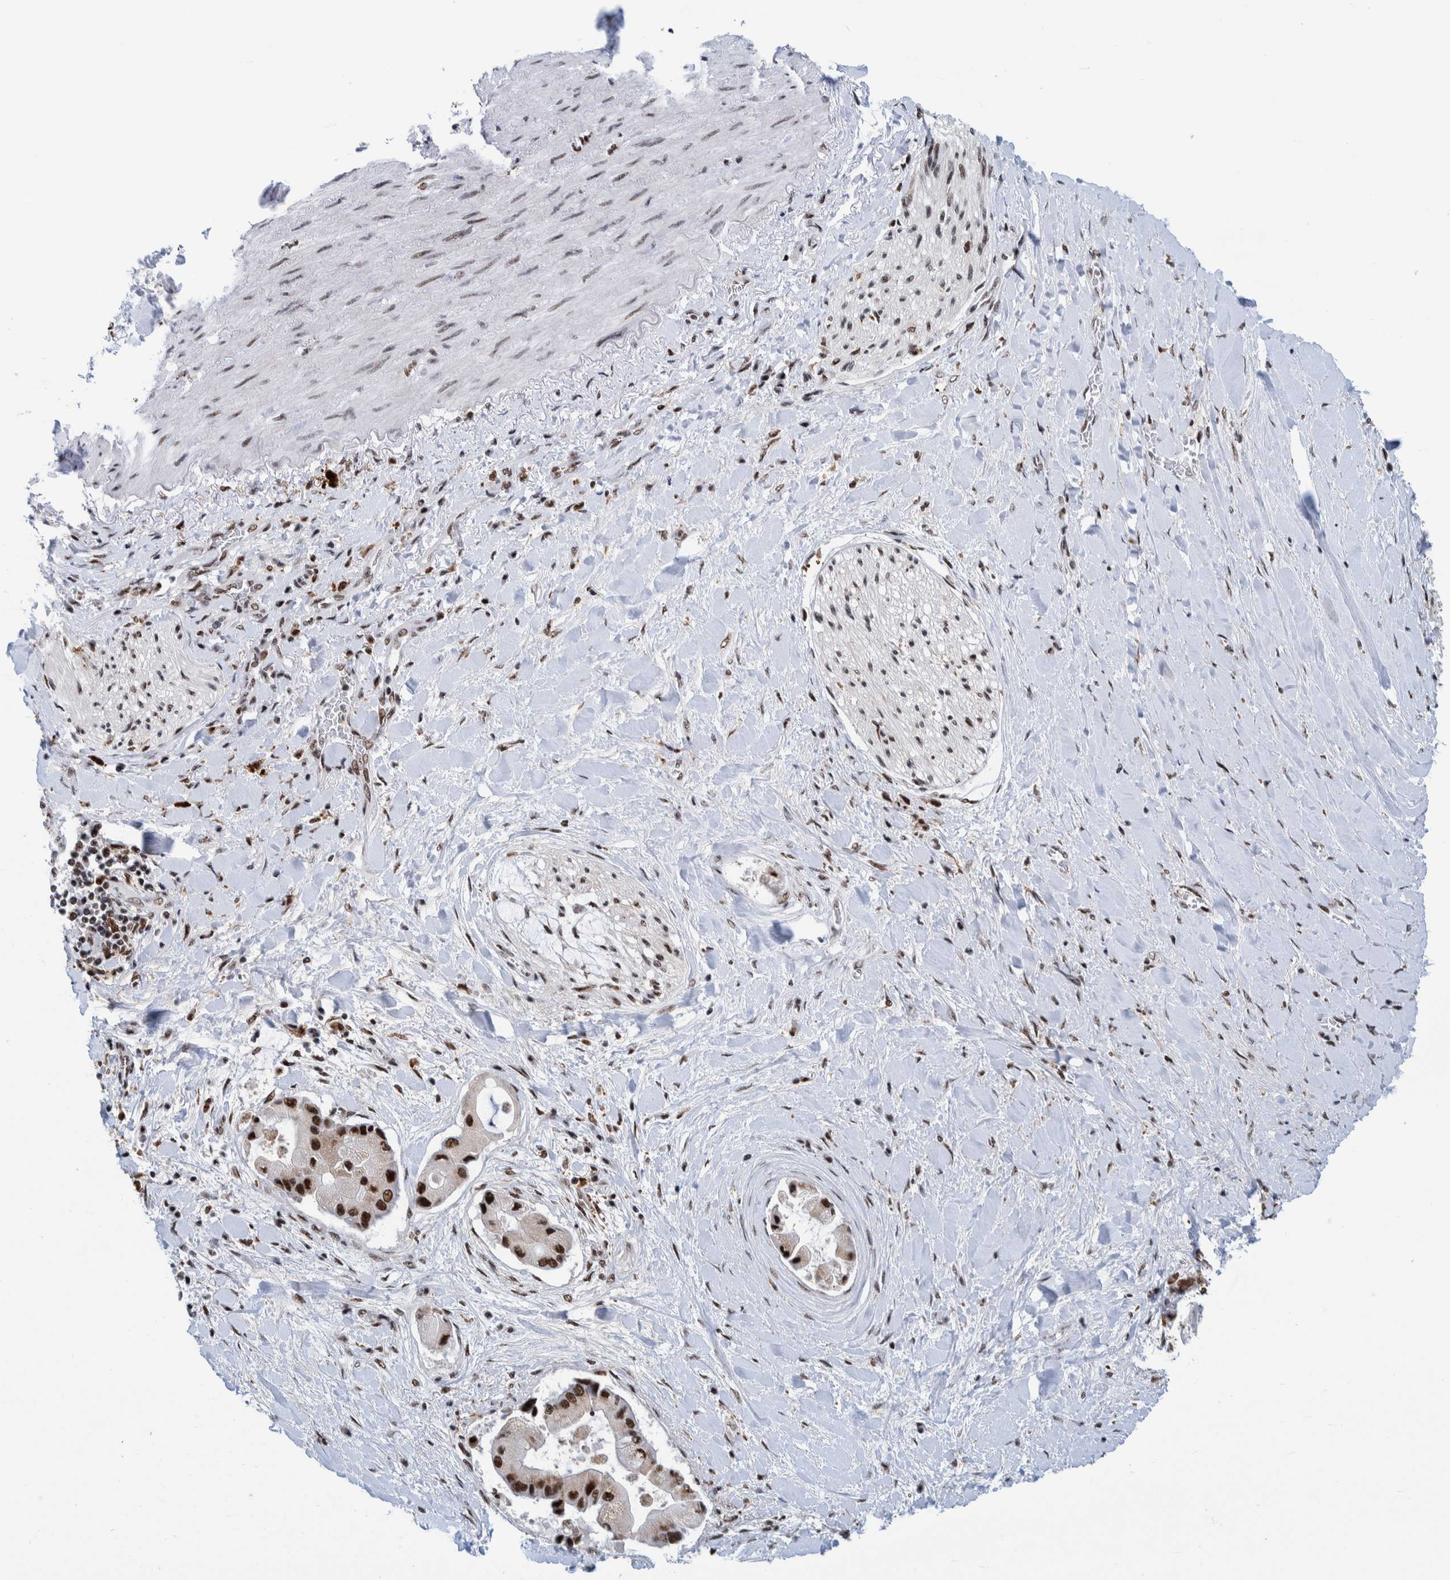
{"staining": {"intensity": "strong", "quantity": ">75%", "location": "nuclear"}, "tissue": "liver cancer", "cell_type": "Tumor cells", "image_type": "cancer", "snomed": [{"axis": "morphology", "description": "Cholangiocarcinoma"}, {"axis": "topography", "description": "Liver"}], "caption": "Protein expression by IHC exhibits strong nuclear expression in approximately >75% of tumor cells in liver cholangiocarcinoma. (brown staining indicates protein expression, while blue staining denotes nuclei).", "gene": "EFTUD2", "patient": {"sex": "male", "age": 50}}